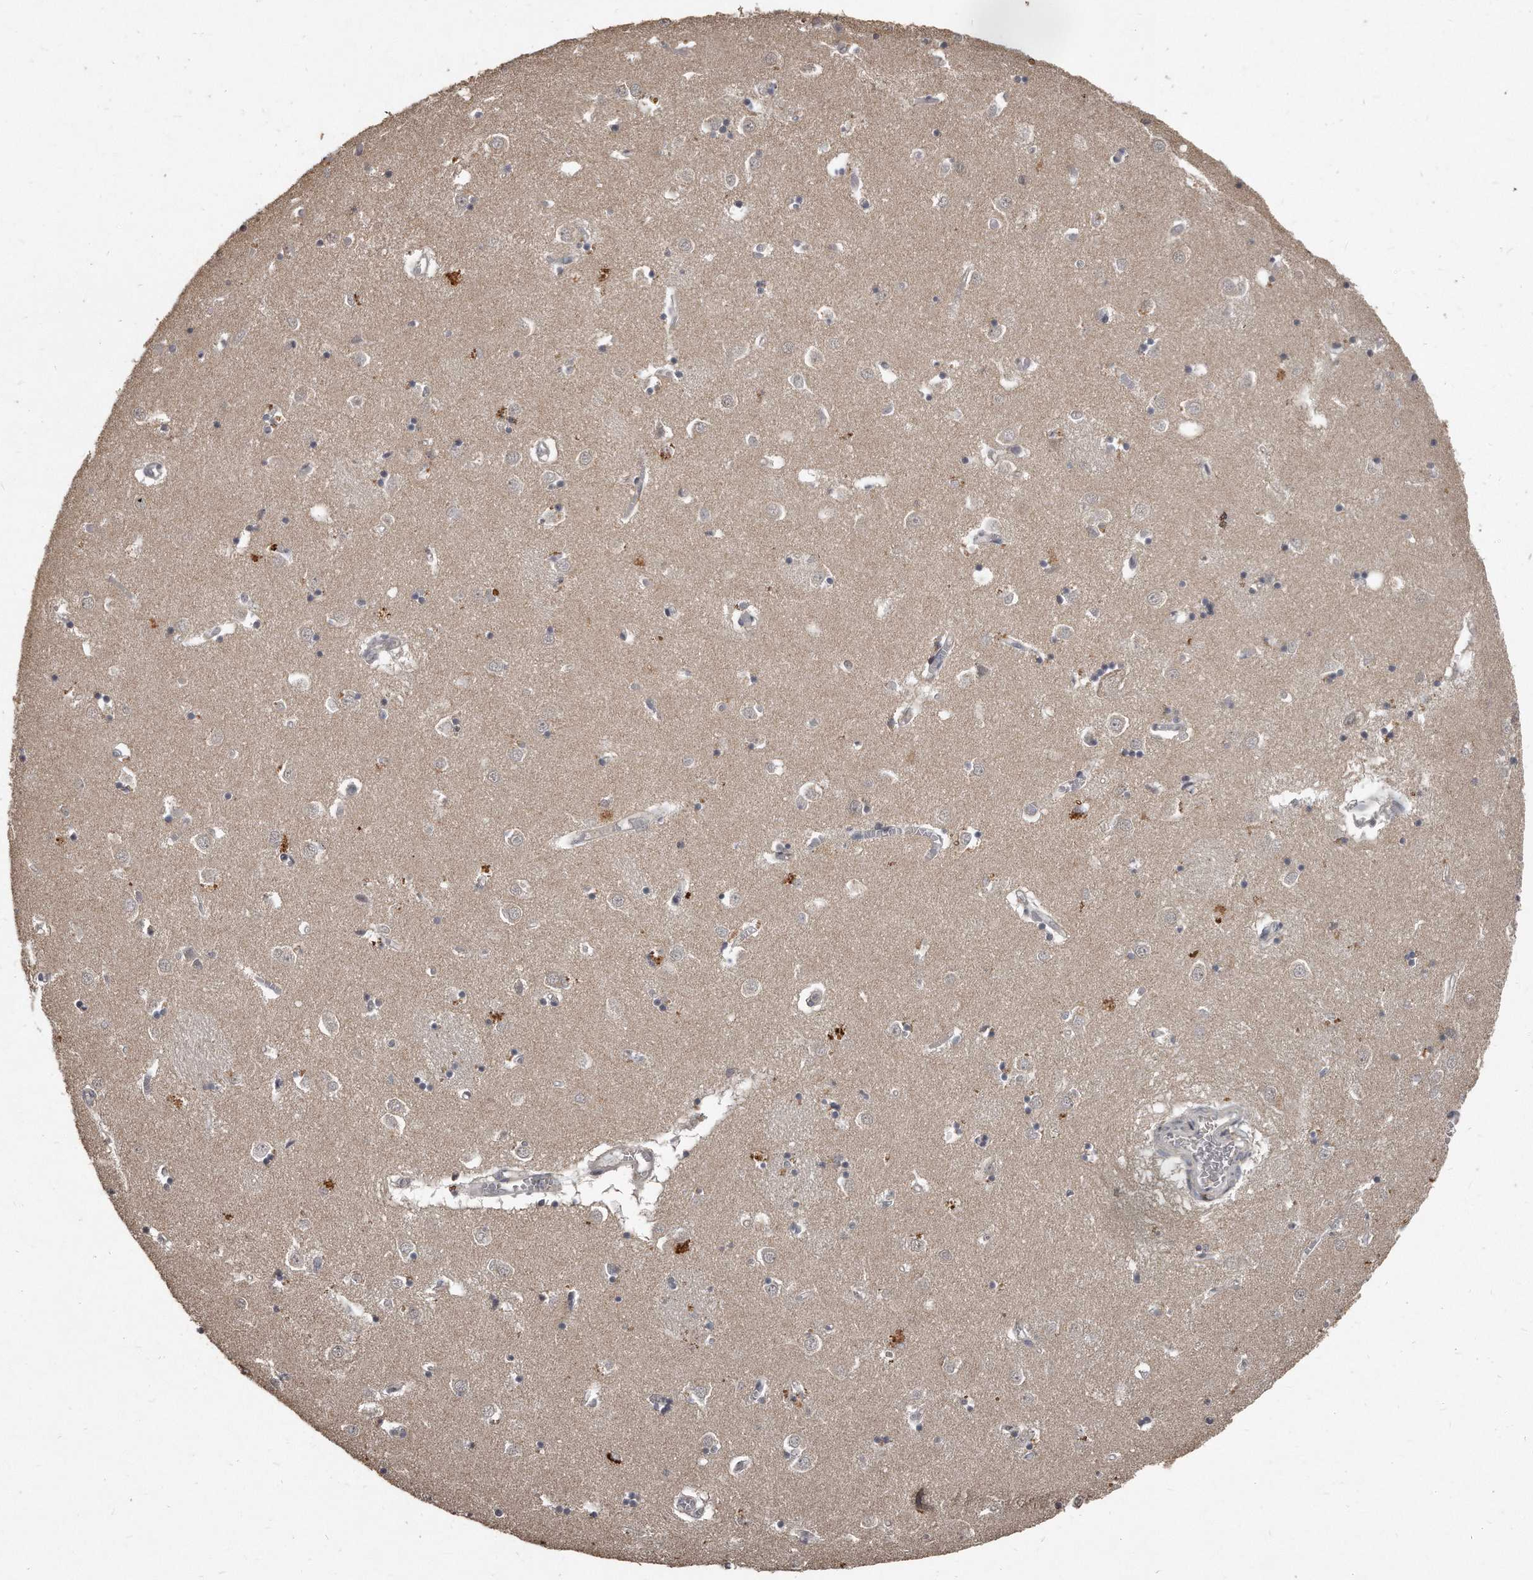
{"staining": {"intensity": "weak", "quantity": "<25%", "location": "cytoplasmic/membranous"}, "tissue": "caudate", "cell_type": "Glial cells", "image_type": "normal", "snomed": [{"axis": "morphology", "description": "Normal tissue, NOS"}, {"axis": "topography", "description": "Lateral ventricle wall"}], "caption": "This is an IHC micrograph of normal caudate. There is no positivity in glial cells.", "gene": "GRB10", "patient": {"sex": "male", "age": 70}}